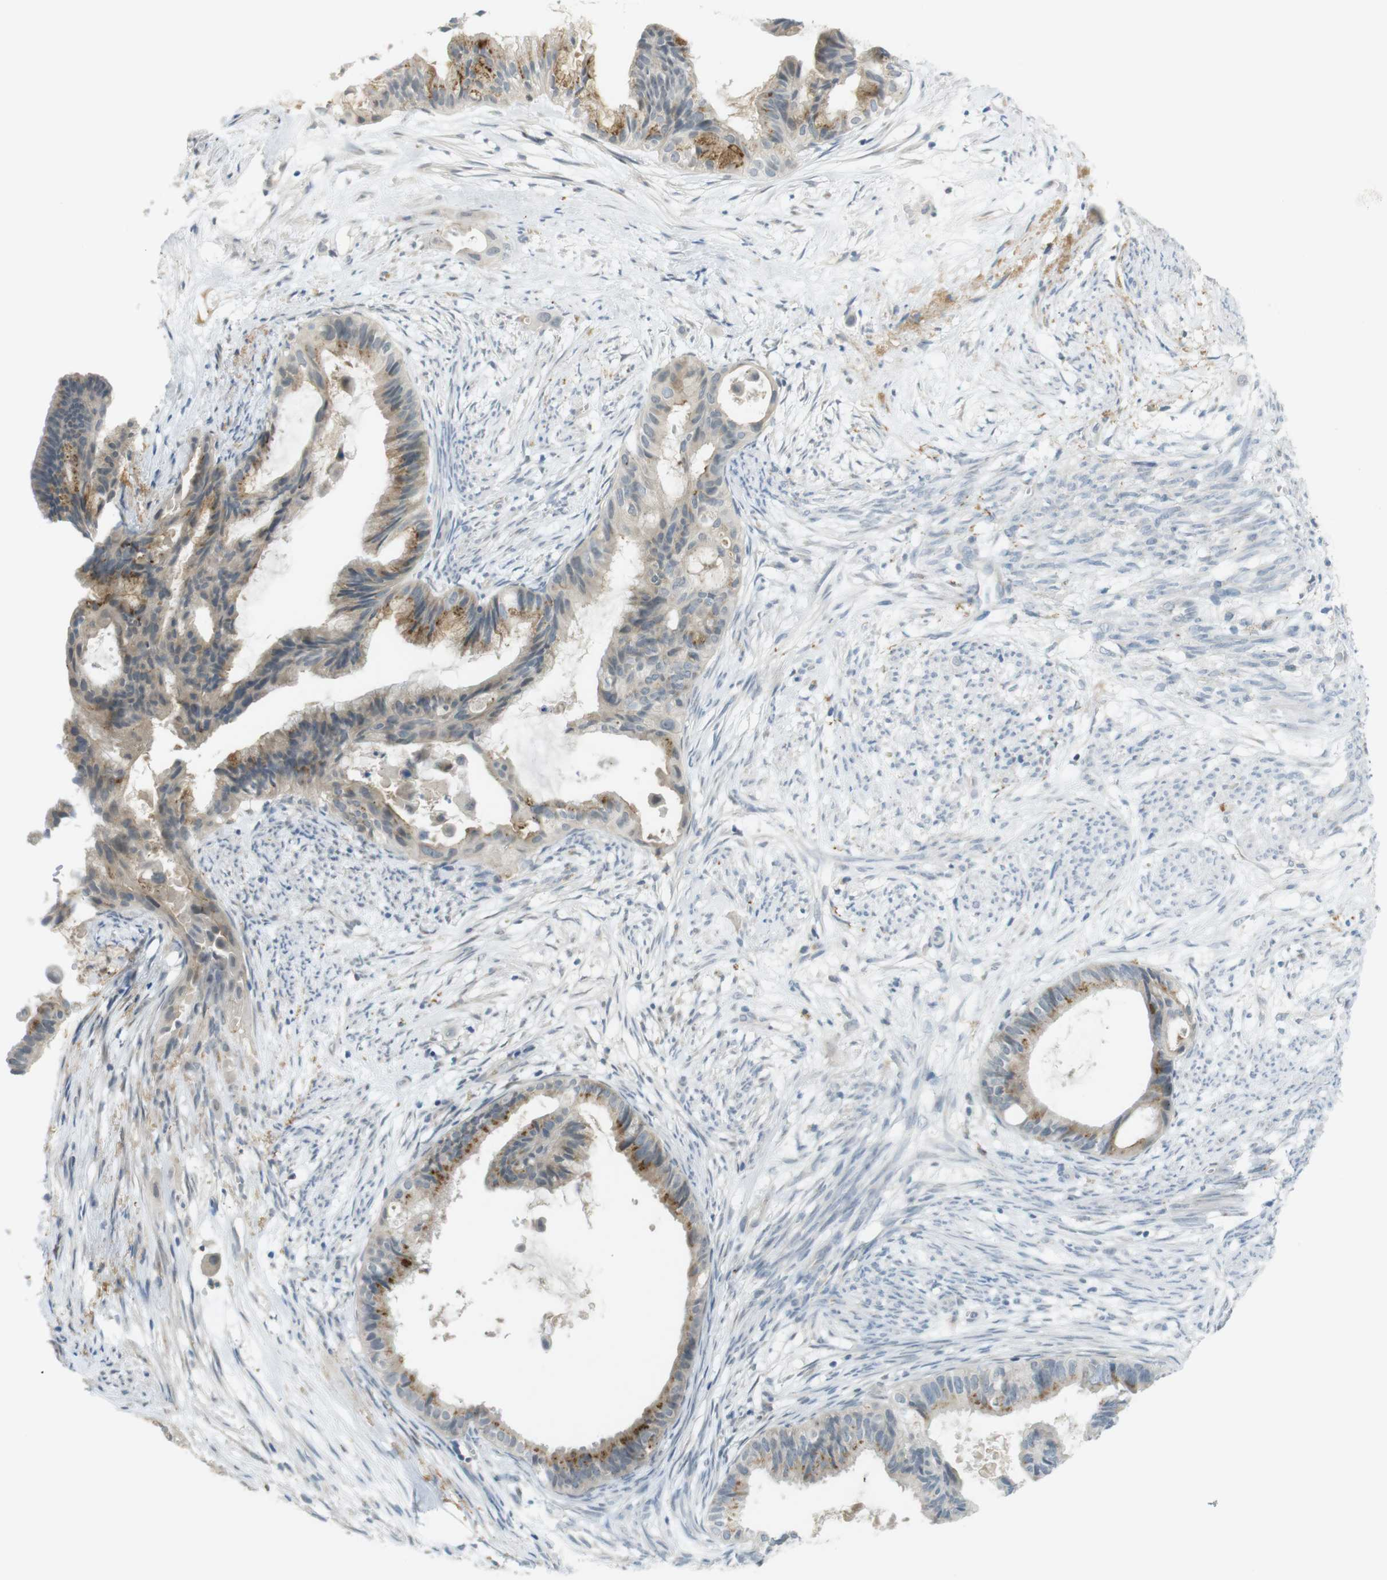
{"staining": {"intensity": "moderate", "quantity": ">75%", "location": "cytoplasmic/membranous"}, "tissue": "cervical cancer", "cell_type": "Tumor cells", "image_type": "cancer", "snomed": [{"axis": "morphology", "description": "Normal tissue, NOS"}, {"axis": "morphology", "description": "Adenocarcinoma, NOS"}, {"axis": "topography", "description": "Cervix"}, {"axis": "topography", "description": "Endometrium"}], "caption": "A high-resolution micrograph shows IHC staining of adenocarcinoma (cervical), which exhibits moderate cytoplasmic/membranous staining in approximately >75% of tumor cells. (DAB IHC, brown staining for protein, blue staining for nuclei).", "gene": "UGT8", "patient": {"sex": "female", "age": 86}}